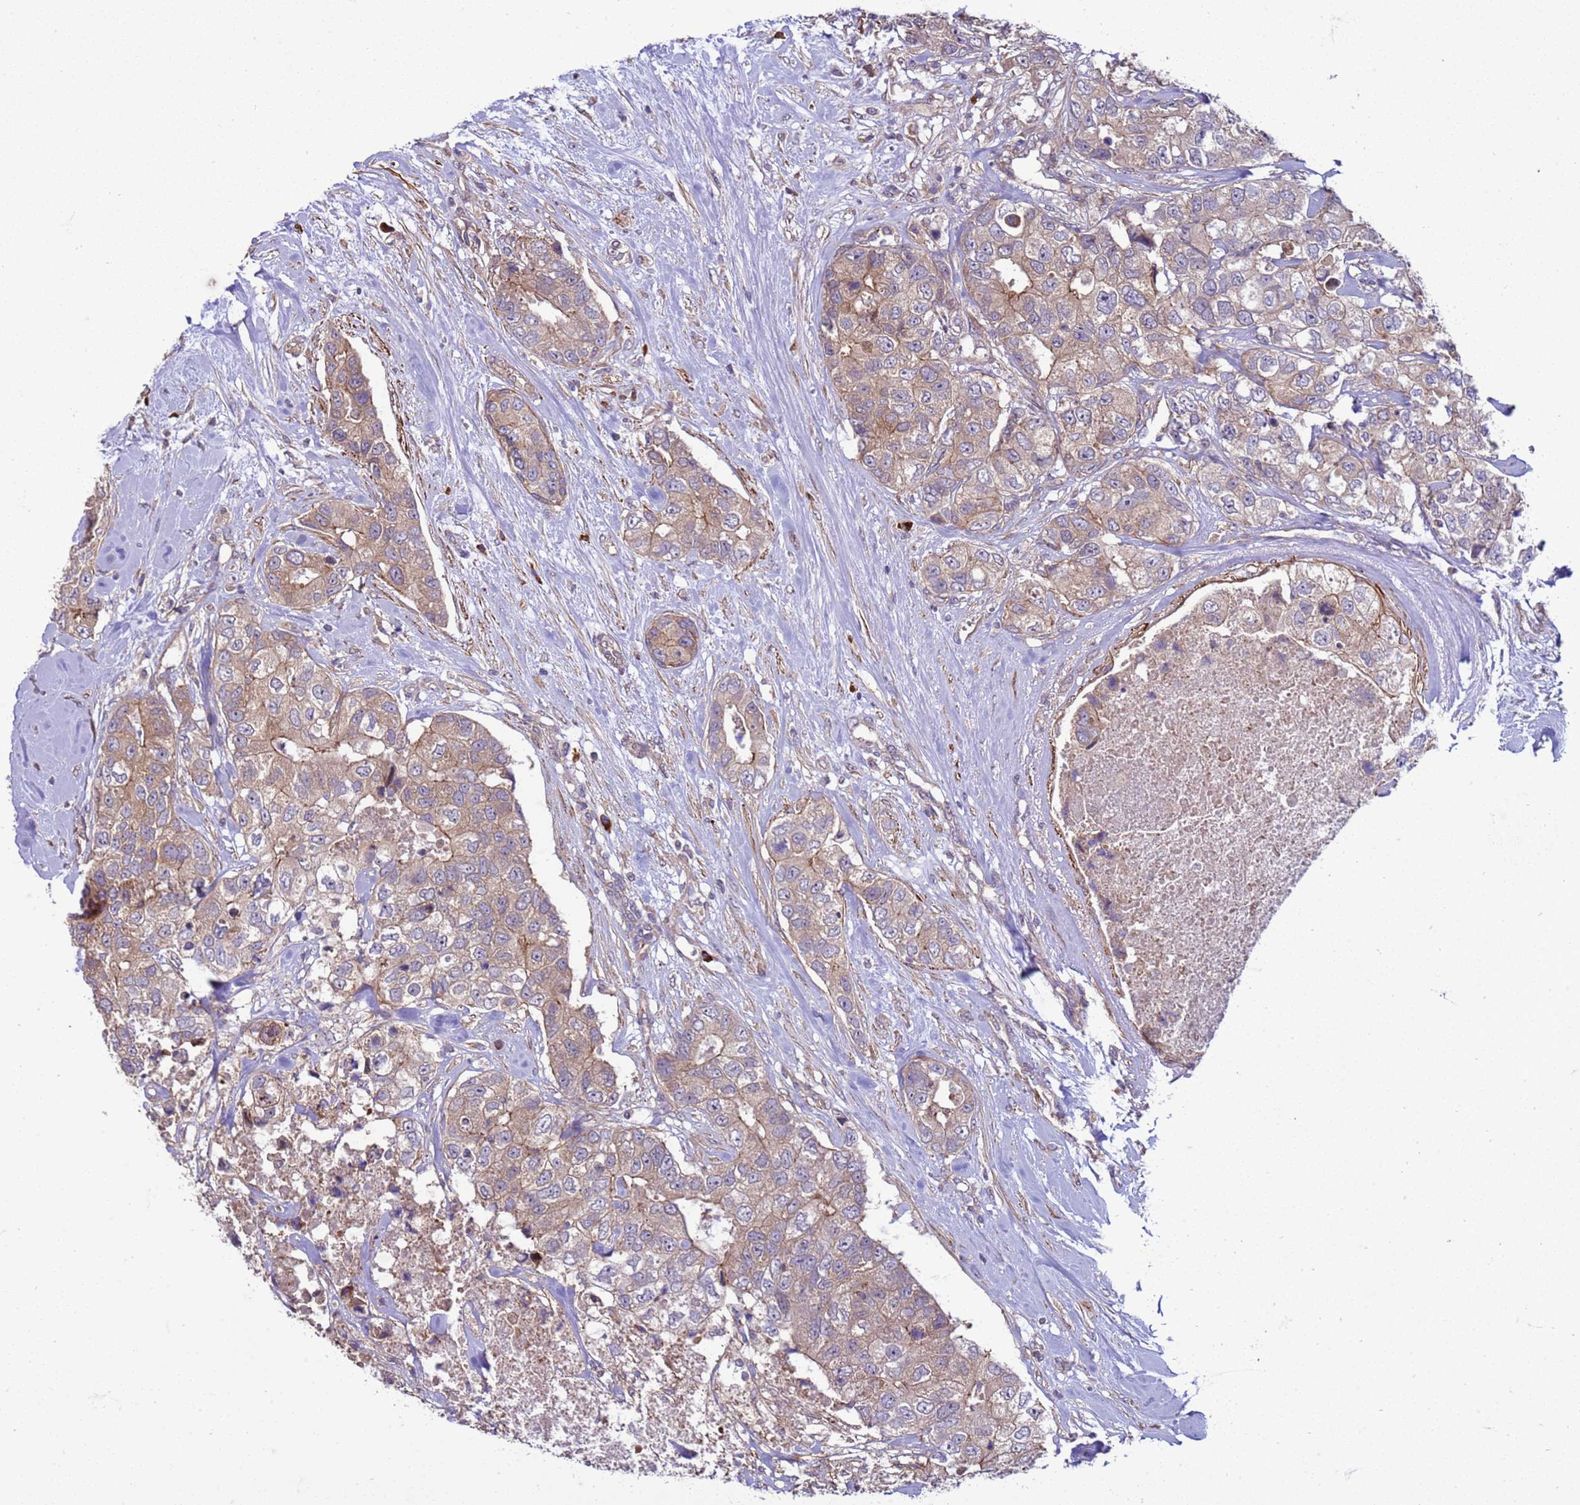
{"staining": {"intensity": "weak", "quantity": "25%-75%", "location": "cytoplasmic/membranous"}, "tissue": "breast cancer", "cell_type": "Tumor cells", "image_type": "cancer", "snomed": [{"axis": "morphology", "description": "Duct carcinoma"}, {"axis": "topography", "description": "Breast"}], "caption": "Breast cancer (intraductal carcinoma) was stained to show a protein in brown. There is low levels of weak cytoplasmic/membranous expression in about 25%-75% of tumor cells. The staining was performed using DAB (3,3'-diaminobenzidine), with brown indicating positive protein expression. Nuclei are stained blue with hematoxylin.", "gene": "GEN1", "patient": {"sex": "female", "age": 62}}